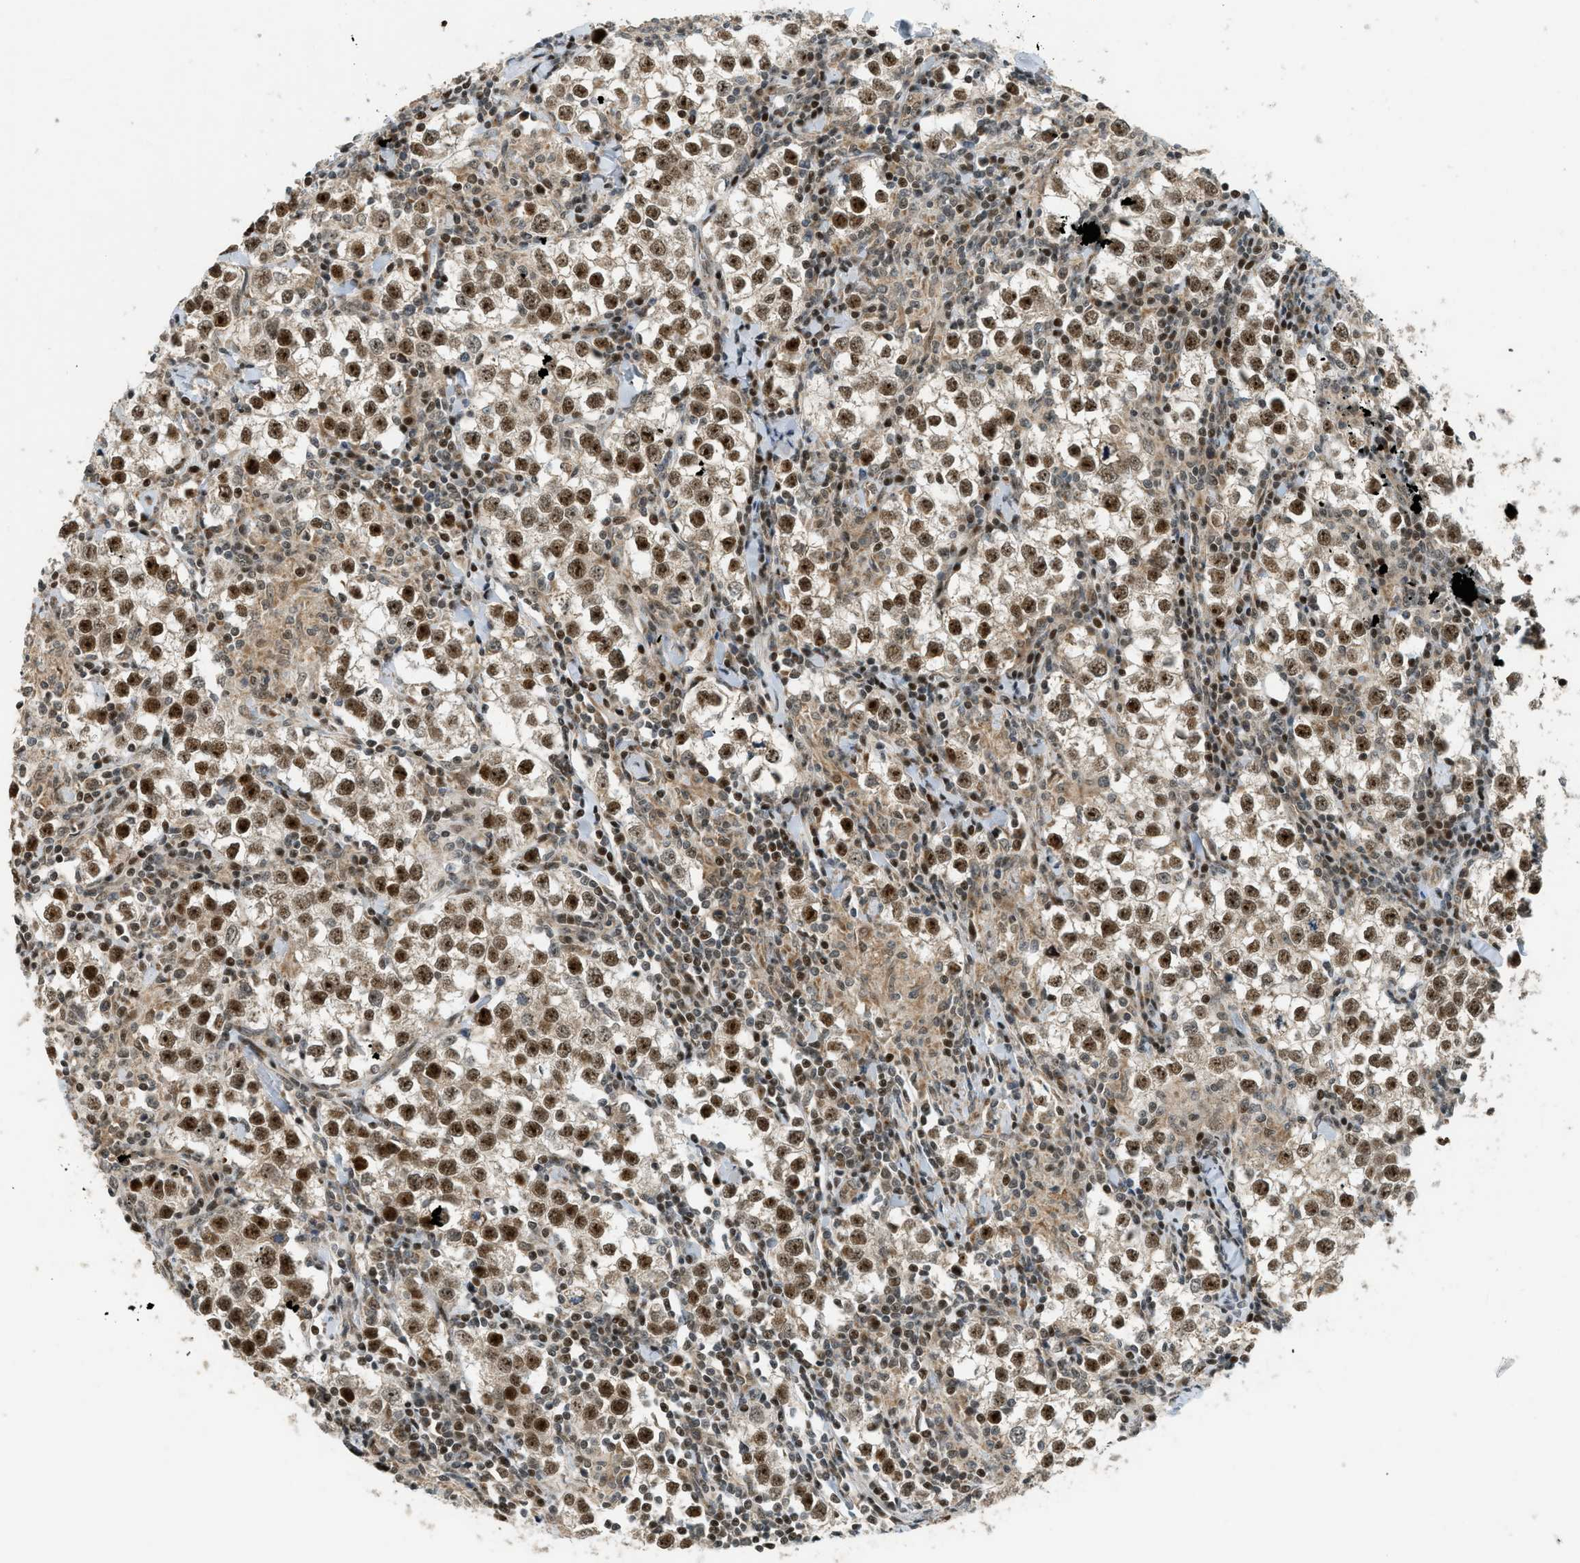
{"staining": {"intensity": "moderate", "quantity": ">75%", "location": "nuclear"}, "tissue": "testis cancer", "cell_type": "Tumor cells", "image_type": "cancer", "snomed": [{"axis": "morphology", "description": "Seminoma, NOS"}, {"axis": "morphology", "description": "Carcinoma, Embryonal, NOS"}, {"axis": "topography", "description": "Testis"}], "caption": "Protein staining of embryonal carcinoma (testis) tissue demonstrates moderate nuclear staining in approximately >75% of tumor cells.", "gene": "CCDC186", "patient": {"sex": "male", "age": 36}}